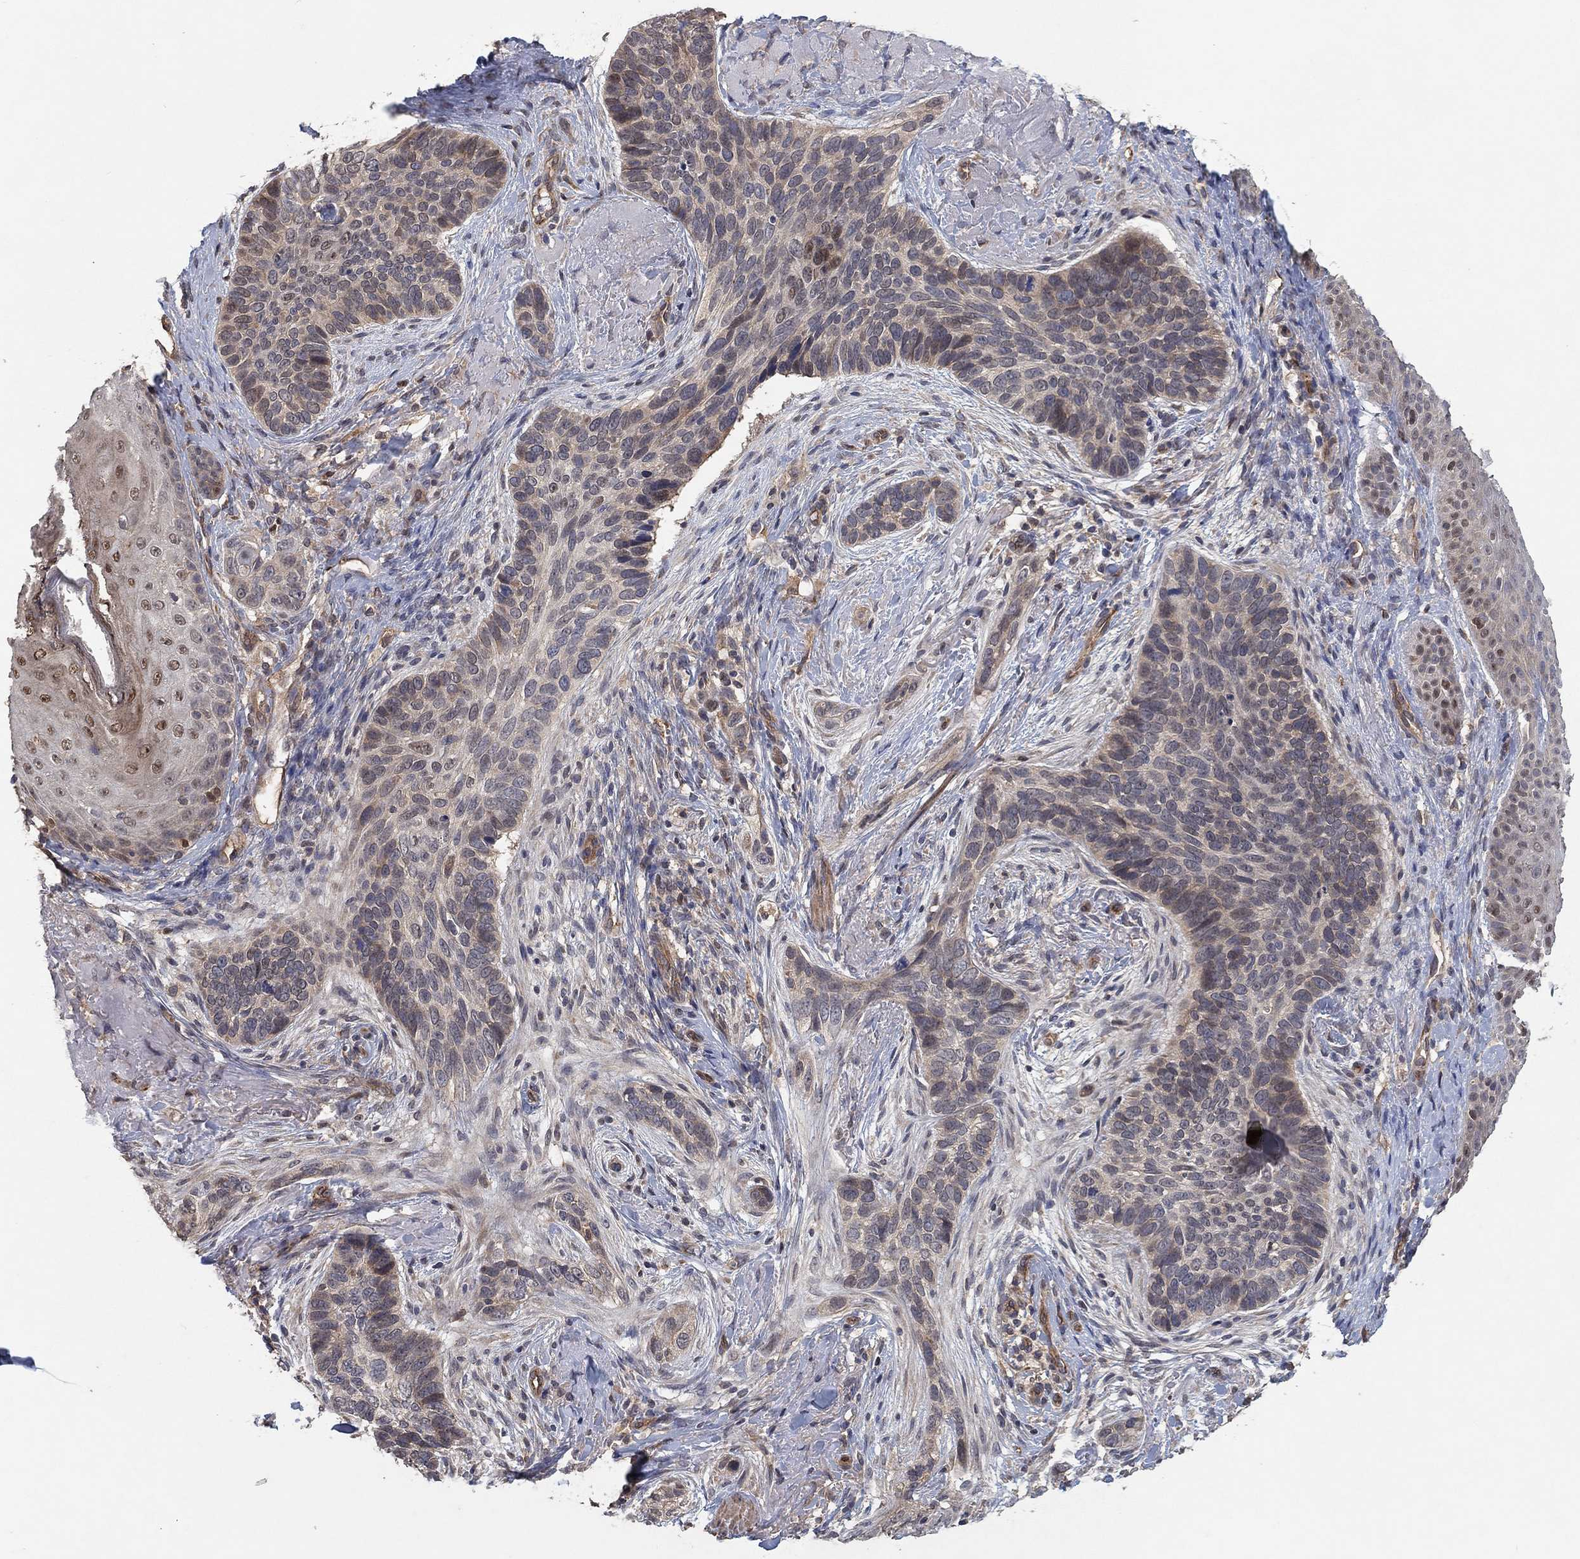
{"staining": {"intensity": "negative", "quantity": "none", "location": "none"}, "tissue": "skin cancer", "cell_type": "Tumor cells", "image_type": "cancer", "snomed": [{"axis": "morphology", "description": "Basal cell carcinoma"}, {"axis": "topography", "description": "Skin"}], "caption": "This is a photomicrograph of immunohistochemistry (IHC) staining of skin cancer, which shows no staining in tumor cells.", "gene": "MCUR1", "patient": {"sex": "male", "age": 91}}